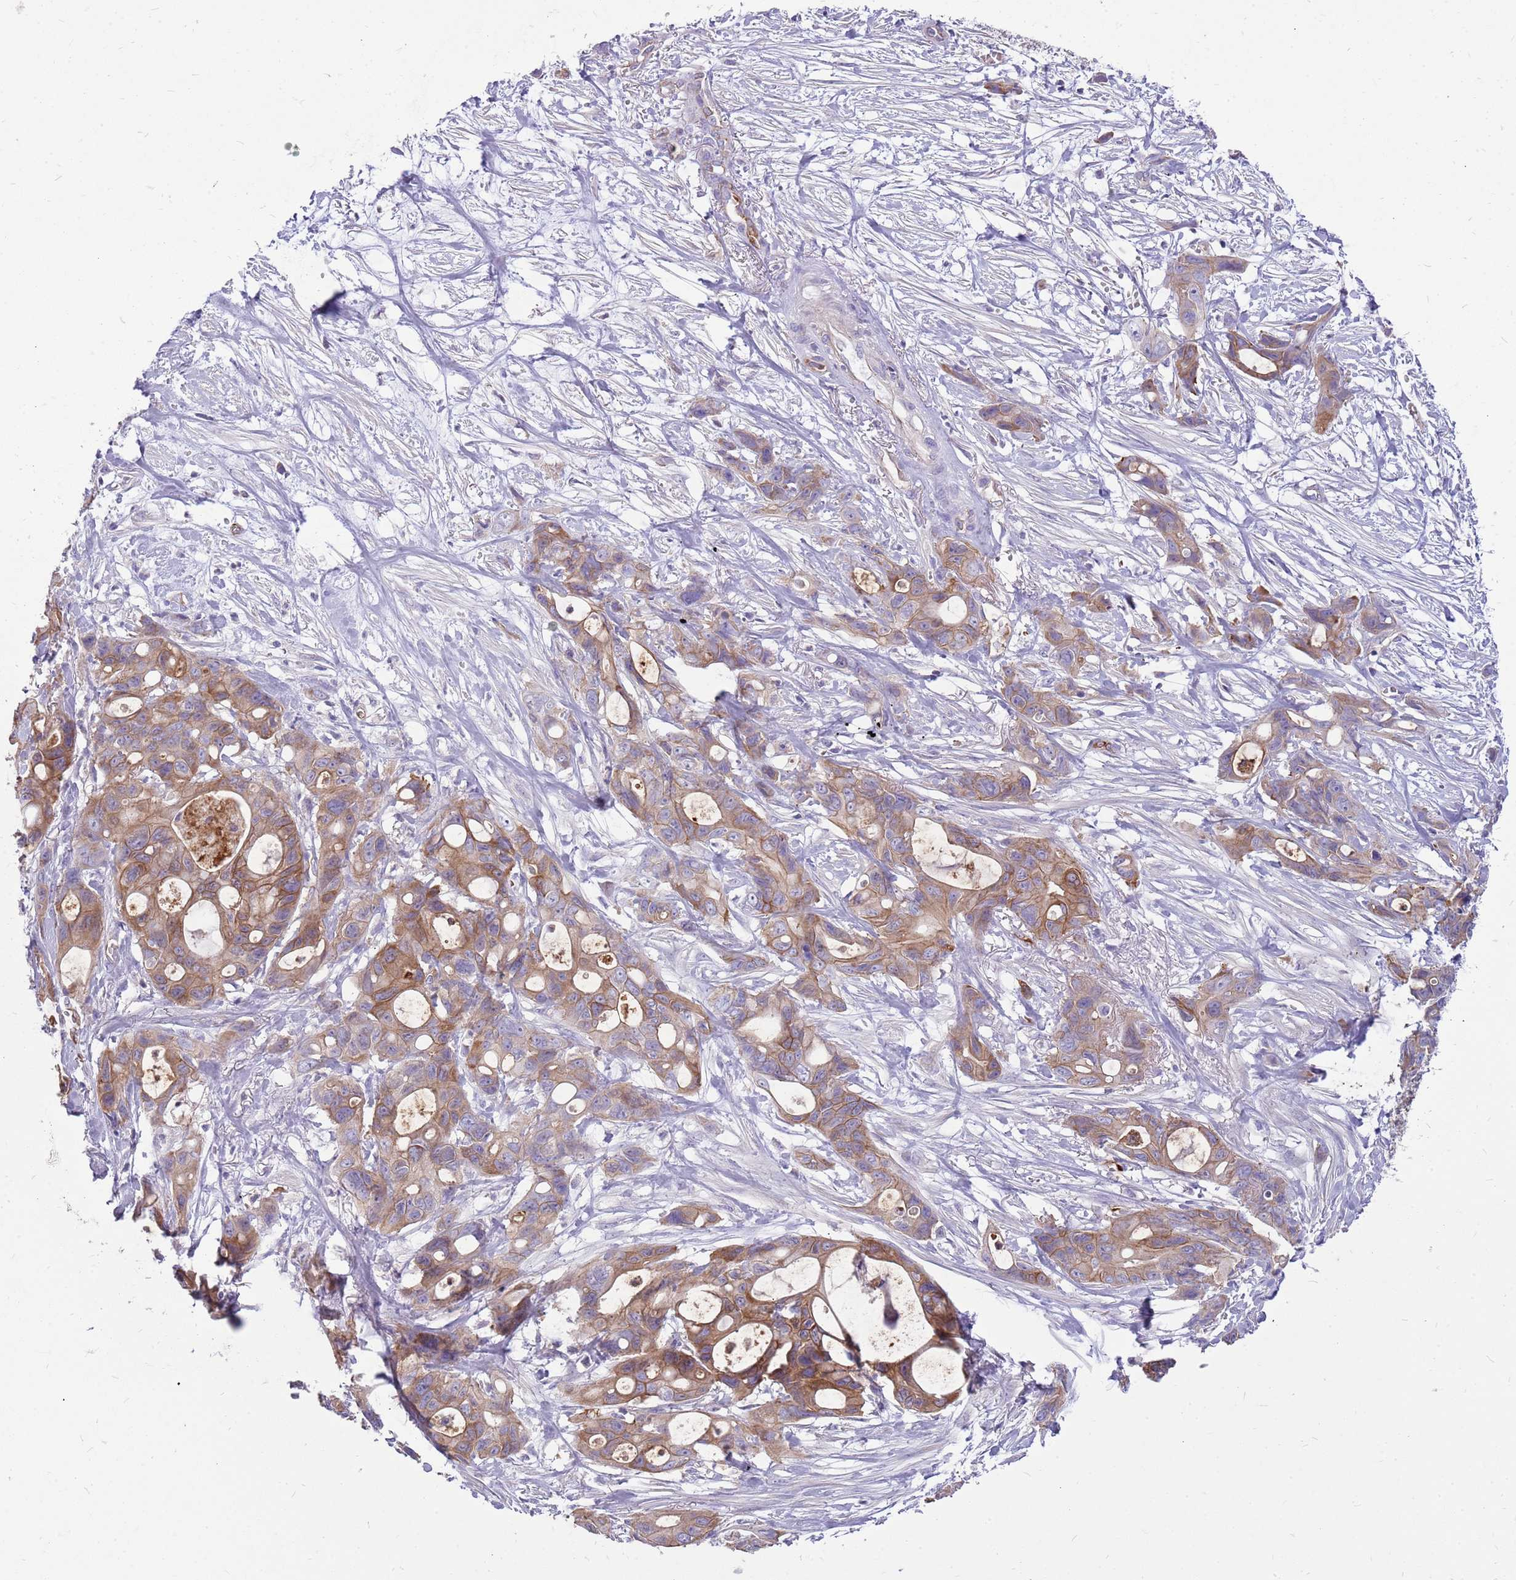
{"staining": {"intensity": "moderate", "quantity": ">75%", "location": "cytoplasmic/membranous"}, "tissue": "ovarian cancer", "cell_type": "Tumor cells", "image_type": "cancer", "snomed": [{"axis": "morphology", "description": "Cystadenocarcinoma, mucinous, NOS"}, {"axis": "topography", "description": "Ovary"}], "caption": "Tumor cells demonstrate moderate cytoplasmic/membranous positivity in approximately >75% of cells in mucinous cystadenocarcinoma (ovarian).", "gene": "WDR90", "patient": {"sex": "female", "age": 70}}